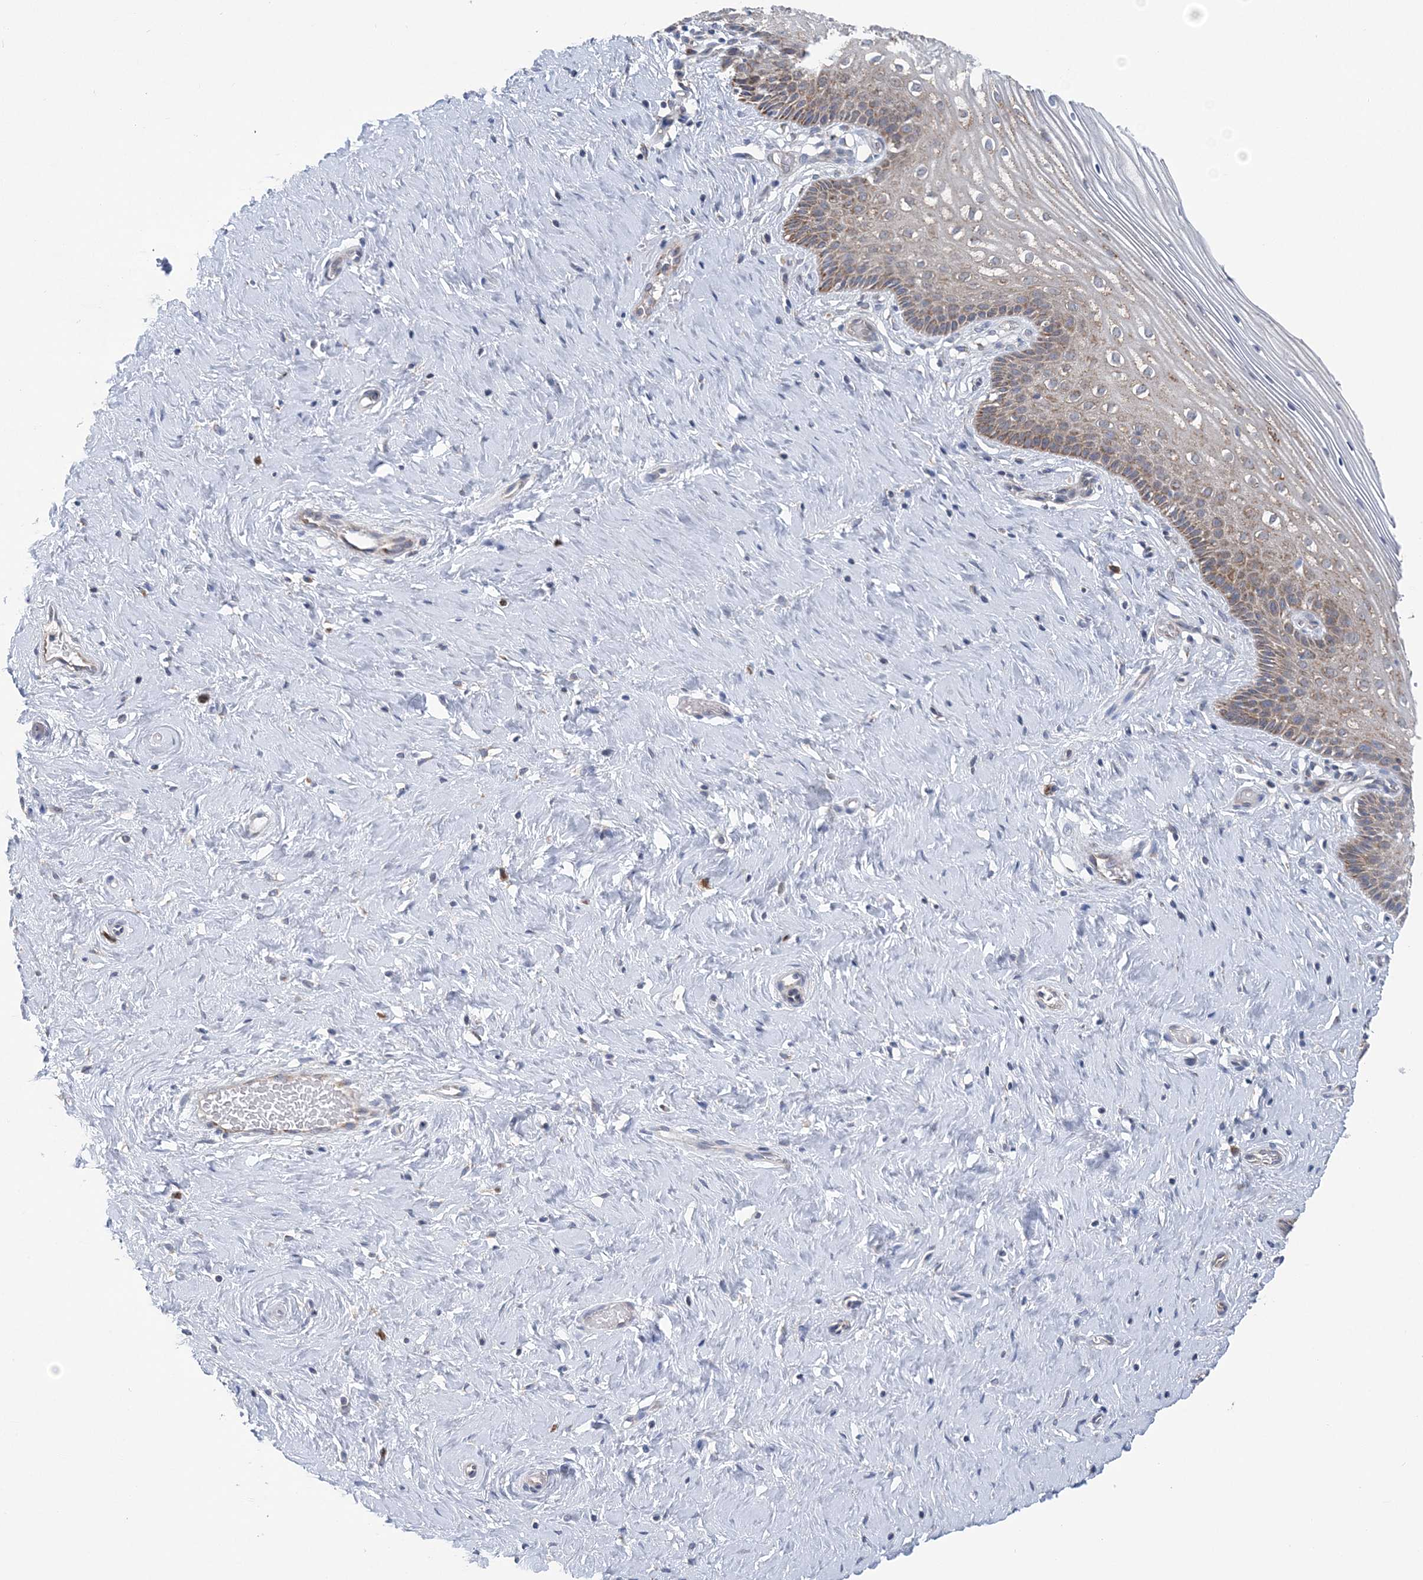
{"staining": {"intensity": "moderate", "quantity": ">75%", "location": "cytoplasmic/membranous"}, "tissue": "cervix", "cell_type": "Glandular cells", "image_type": "normal", "snomed": [{"axis": "morphology", "description": "Normal tissue, NOS"}, {"axis": "topography", "description": "Cervix"}], "caption": "This is a photomicrograph of immunohistochemistry (IHC) staining of unremarkable cervix, which shows moderate expression in the cytoplasmic/membranous of glandular cells.", "gene": "COPE", "patient": {"sex": "female", "age": 33}}